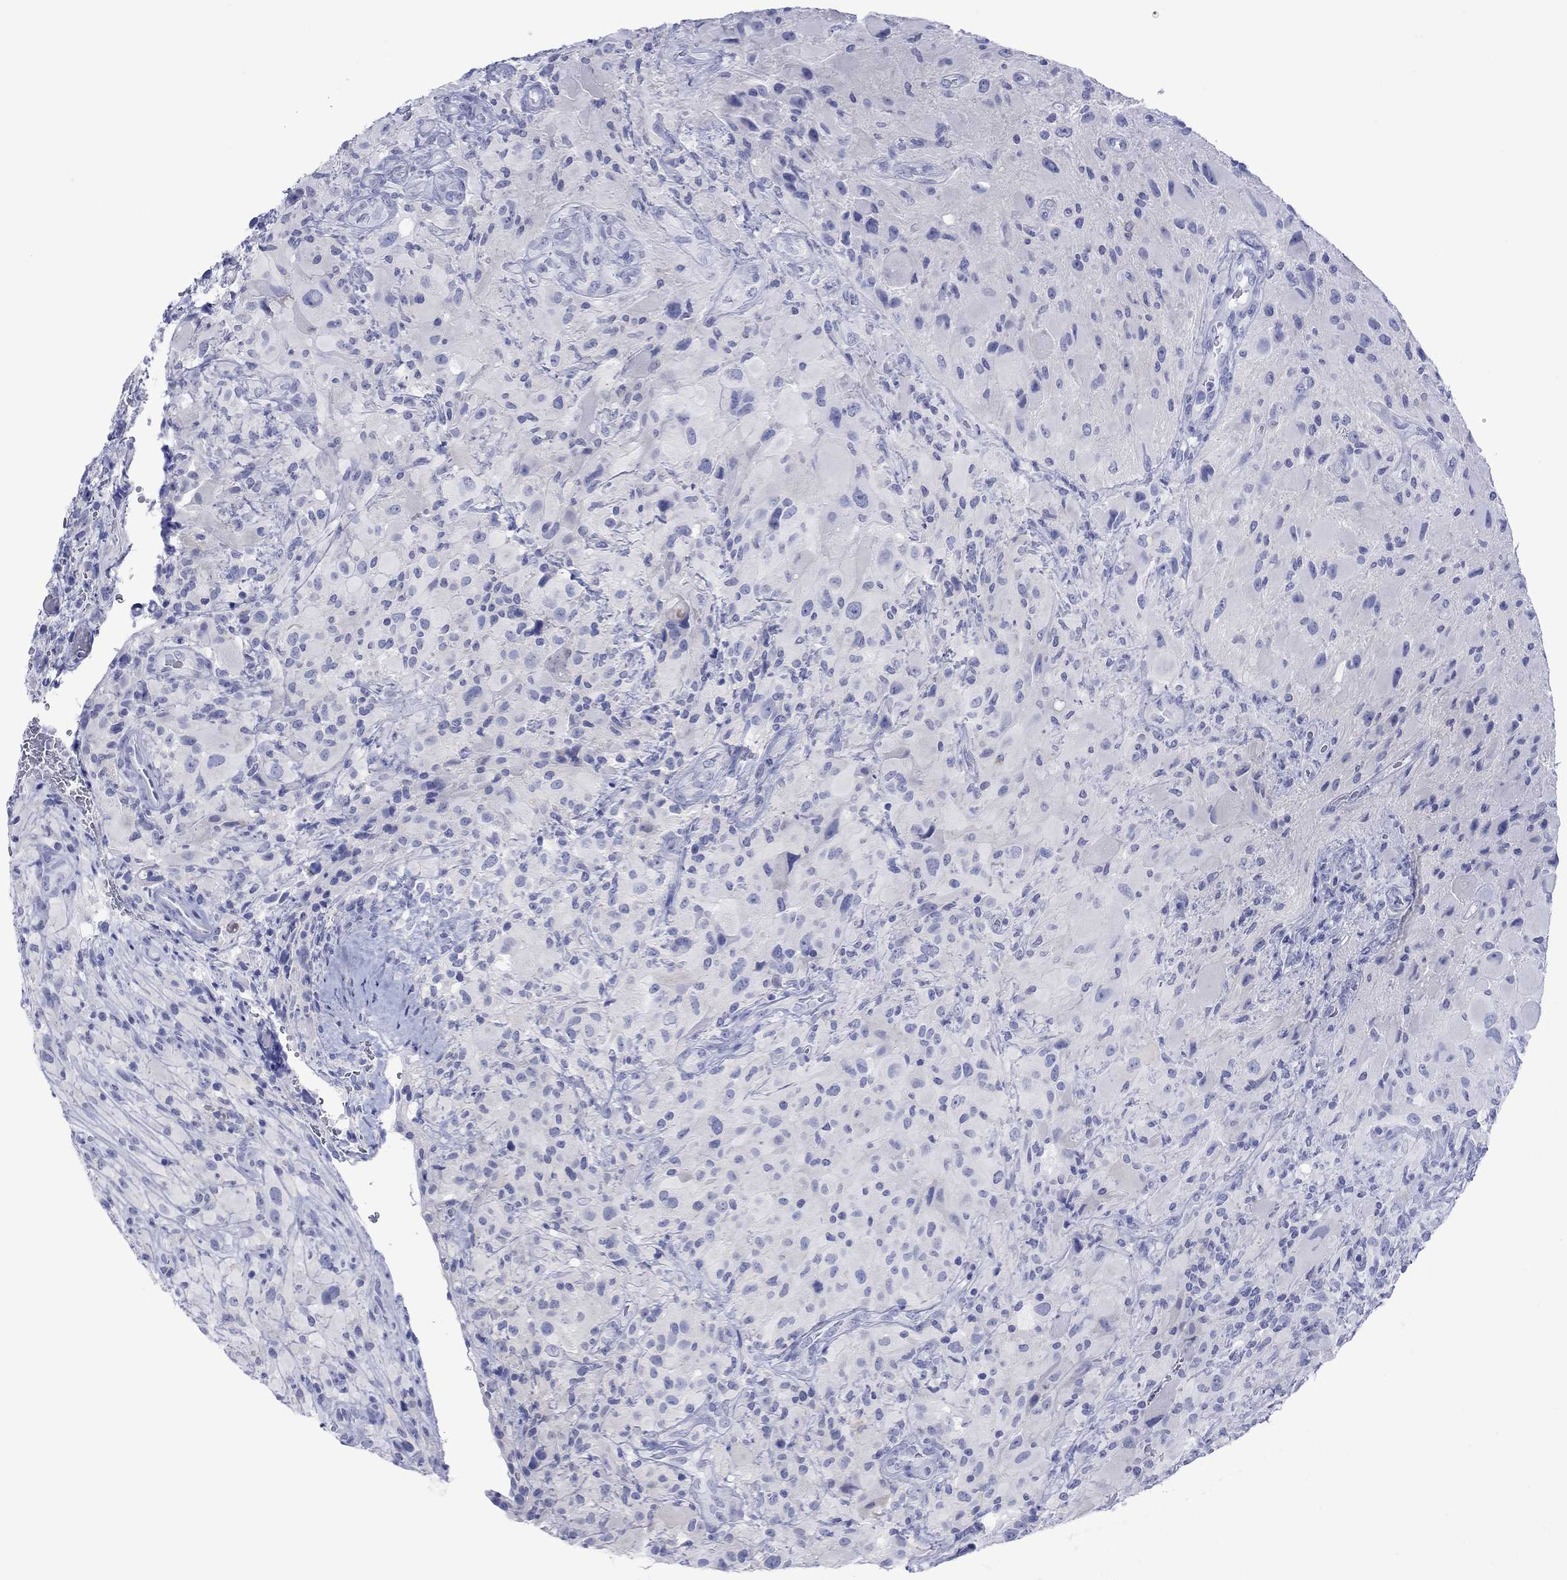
{"staining": {"intensity": "negative", "quantity": "none", "location": "none"}, "tissue": "glioma", "cell_type": "Tumor cells", "image_type": "cancer", "snomed": [{"axis": "morphology", "description": "Glioma, malignant, High grade"}, {"axis": "topography", "description": "Cerebral cortex"}], "caption": "This is a micrograph of IHC staining of malignant high-grade glioma, which shows no positivity in tumor cells.", "gene": "MLANA", "patient": {"sex": "male", "age": 35}}